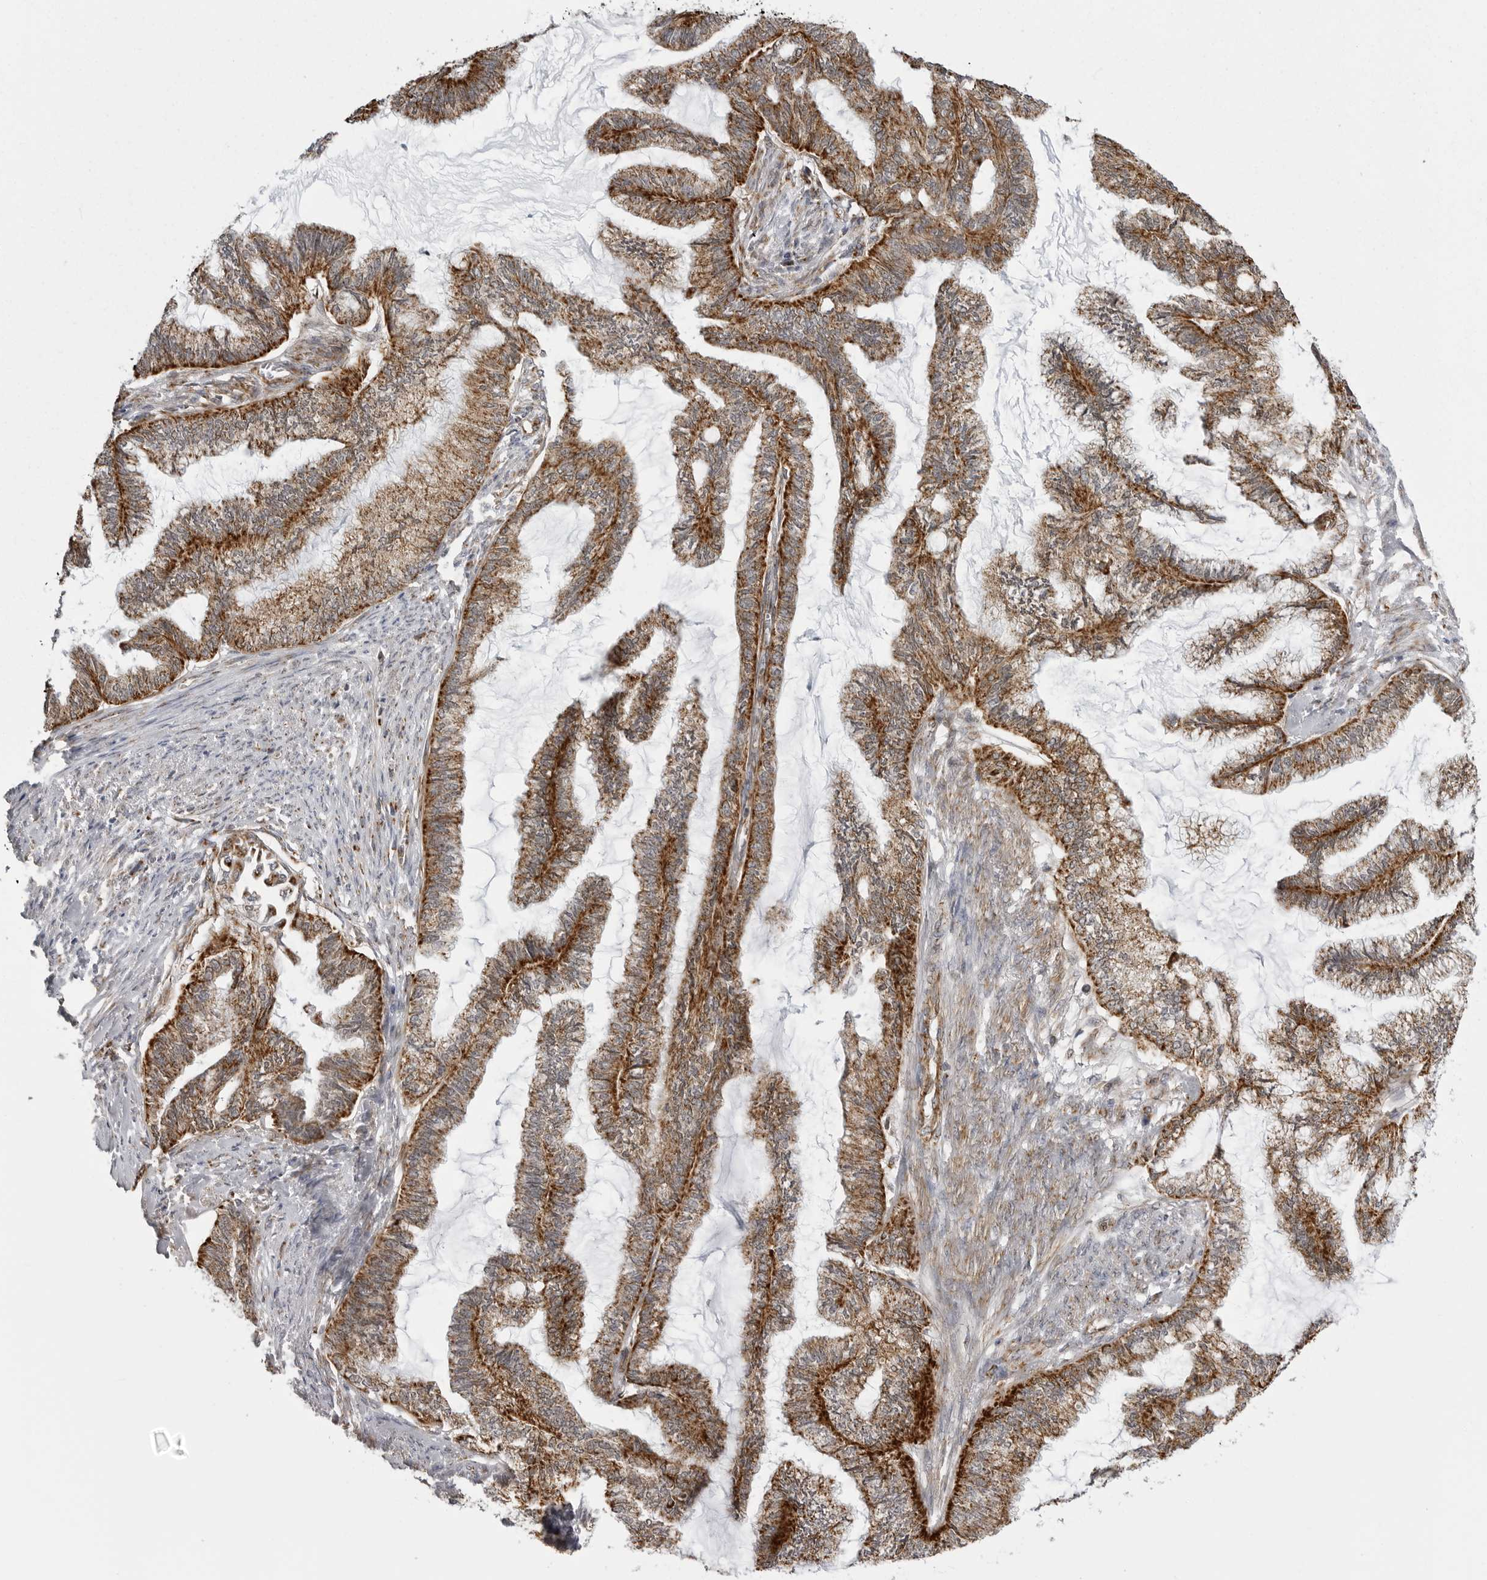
{"staining": {"intensity": "moderate", "quantity": ">75%", "location": "cytoplasmic/membranous"}, "tissue": "endometrial cancer", "cell_type": "Tumor cells", "image_type": "cancer", "snomed": [{"axis": "morphology", "description": "Adenocarcinoma, NOS"}, {"axis": "topography", "description": "Endometrium"}], "caption": "Protein staining of adenocarcinoma (endometrial) tissue reveals moderate cytoplasmic/membranous expression in approximately >75% of tumor cells. Using DAB (brown) and hematoxylin (blue) stains, captured at high magnification using brightfield microscopy.", "gene": "FH", "patient": {"sex": "female", "age": 86}}